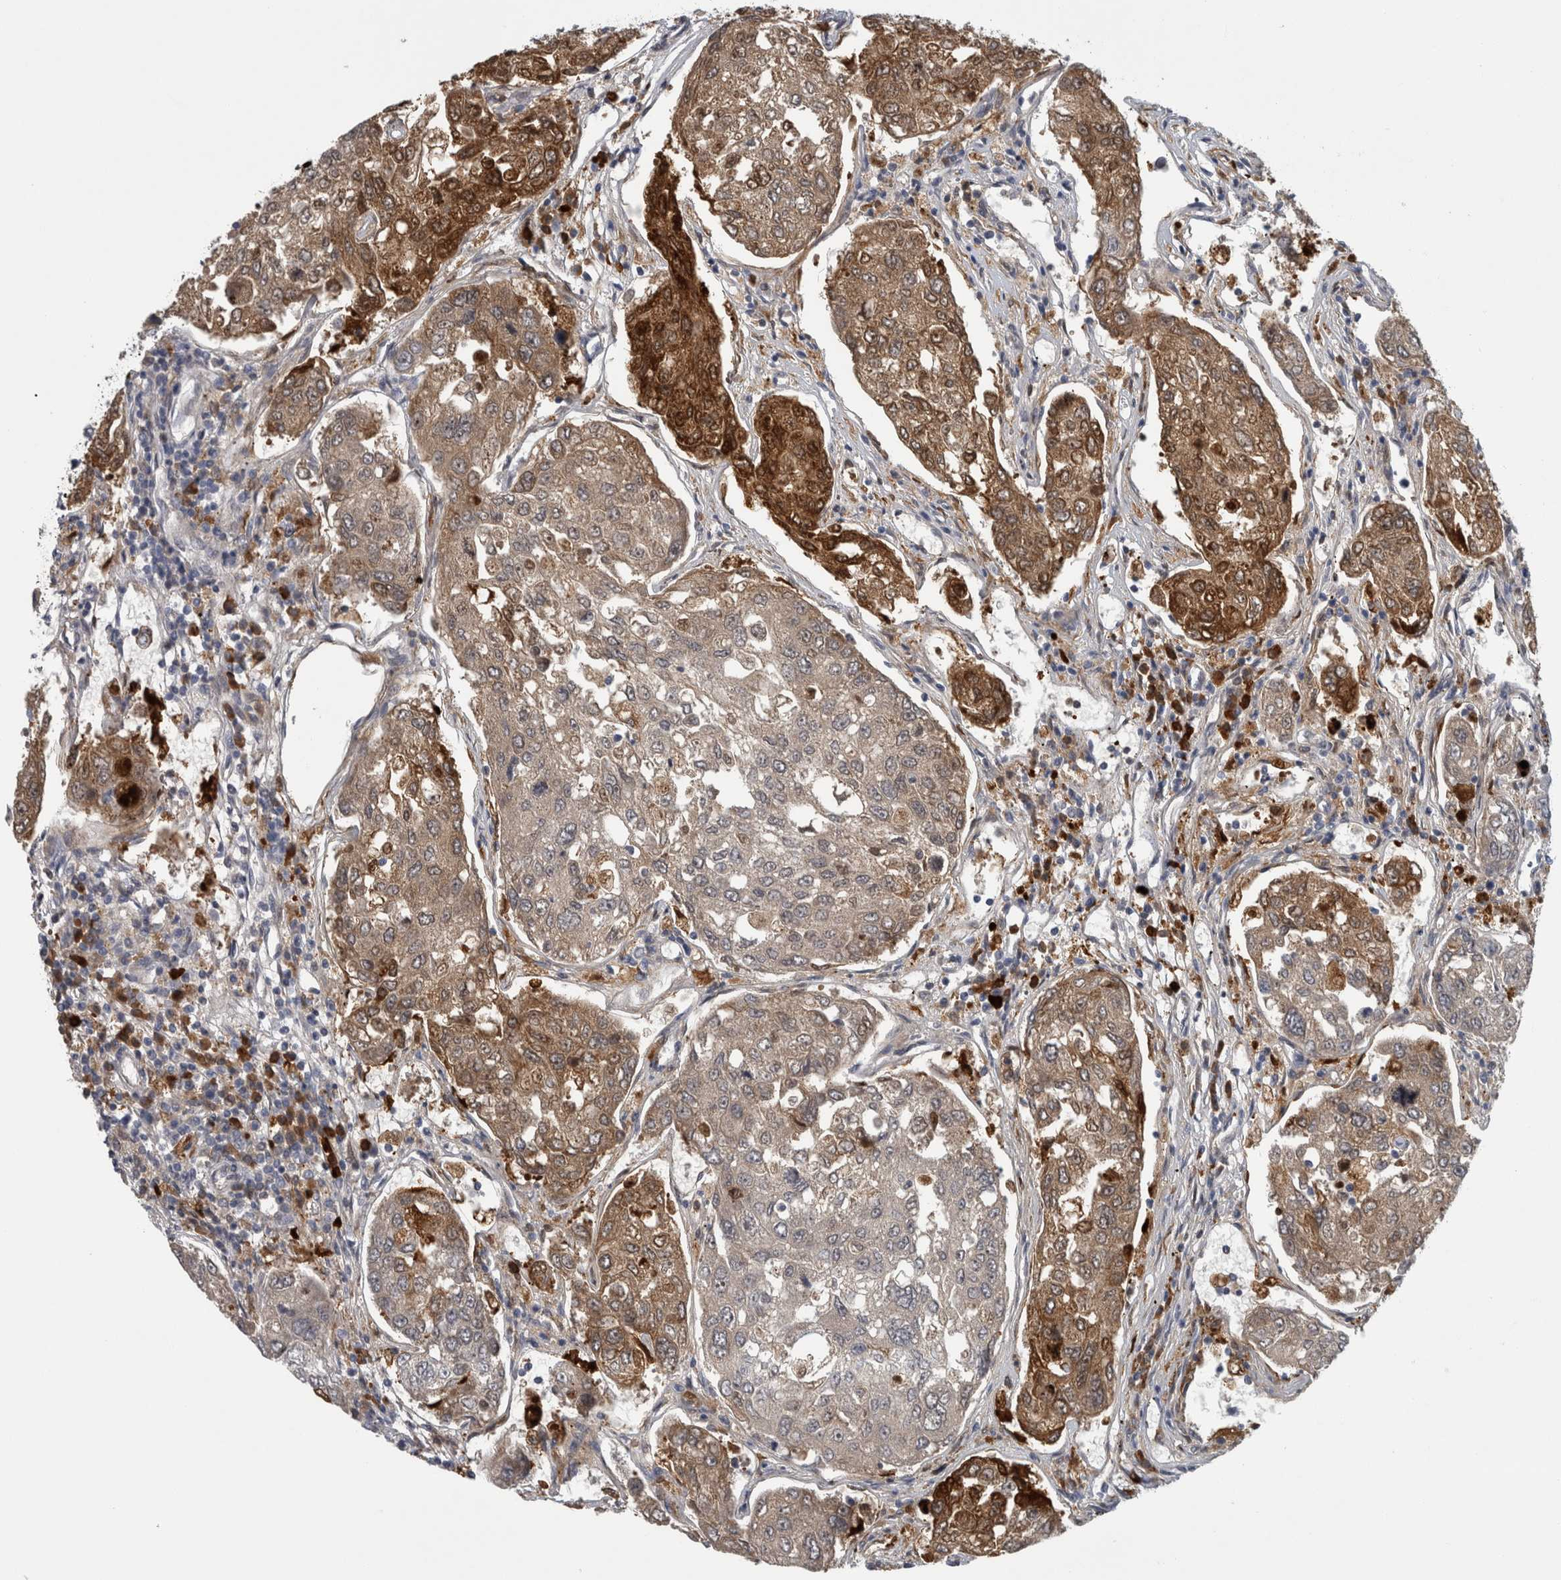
{"staining": {"intensity": "moderate", "quantity": "25%-75%", "location": "cytoplasmic/membranous"}, "tissue": "urothelial cancer", "cell_type": "Tumor cells", "image_type": "cancer", "snomed": [{"axis": "morphology", "description": "Urothelial carcinoma, High grade"}, {"axis": "topography", "description": "Lymph node"}, {"axis": "topography", "description": "Urinary bladder"}], "caption": "Urothelial carcinoma (high-grade) stained for a protein demonstrates moderate cytoplasmic/membranous positivity in tumor cells.", "gene": "ATXN2", "patient": {"sex": "male", "age": 51}}